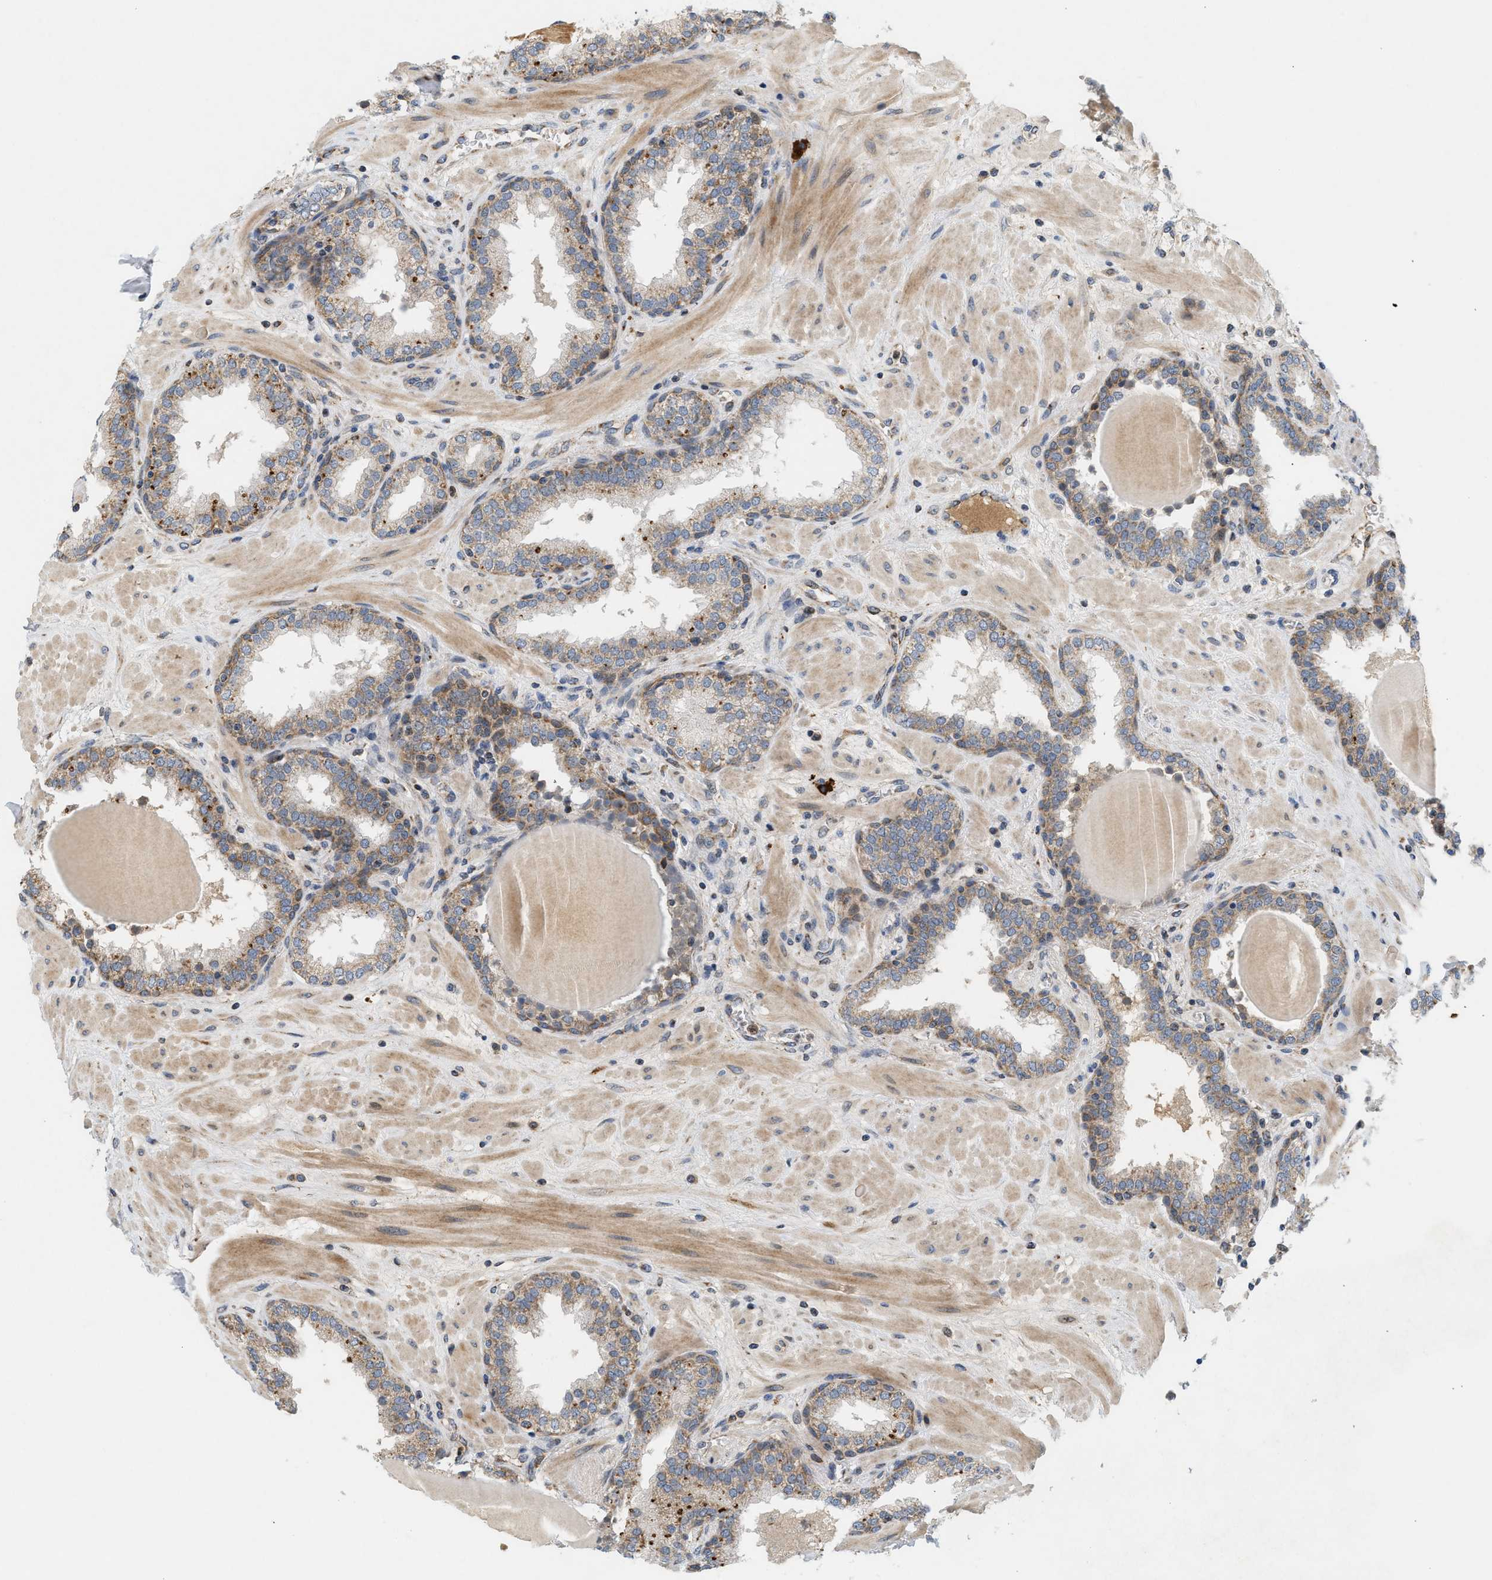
{"staining": {"intensity": "weak", "quantity": "25%-75%", "location": "cytoplasmic/membranous"}, "tissue": "prostate", "cell_type": "Glandular cells", "image_type": "normal", "snomed": [{"axis": "morphology", "description": "Normal tissue, NOS"}, {"axis": "topography", "description": "Prostate"}], "caption": "Brown immunohistochemical staining in normal prostate exhibits weak cytoplasmic/membranous expression in about 25%-75% of glandular cells.", "gene": "MCU", "patient": {"sex": "male", "age": 51}}